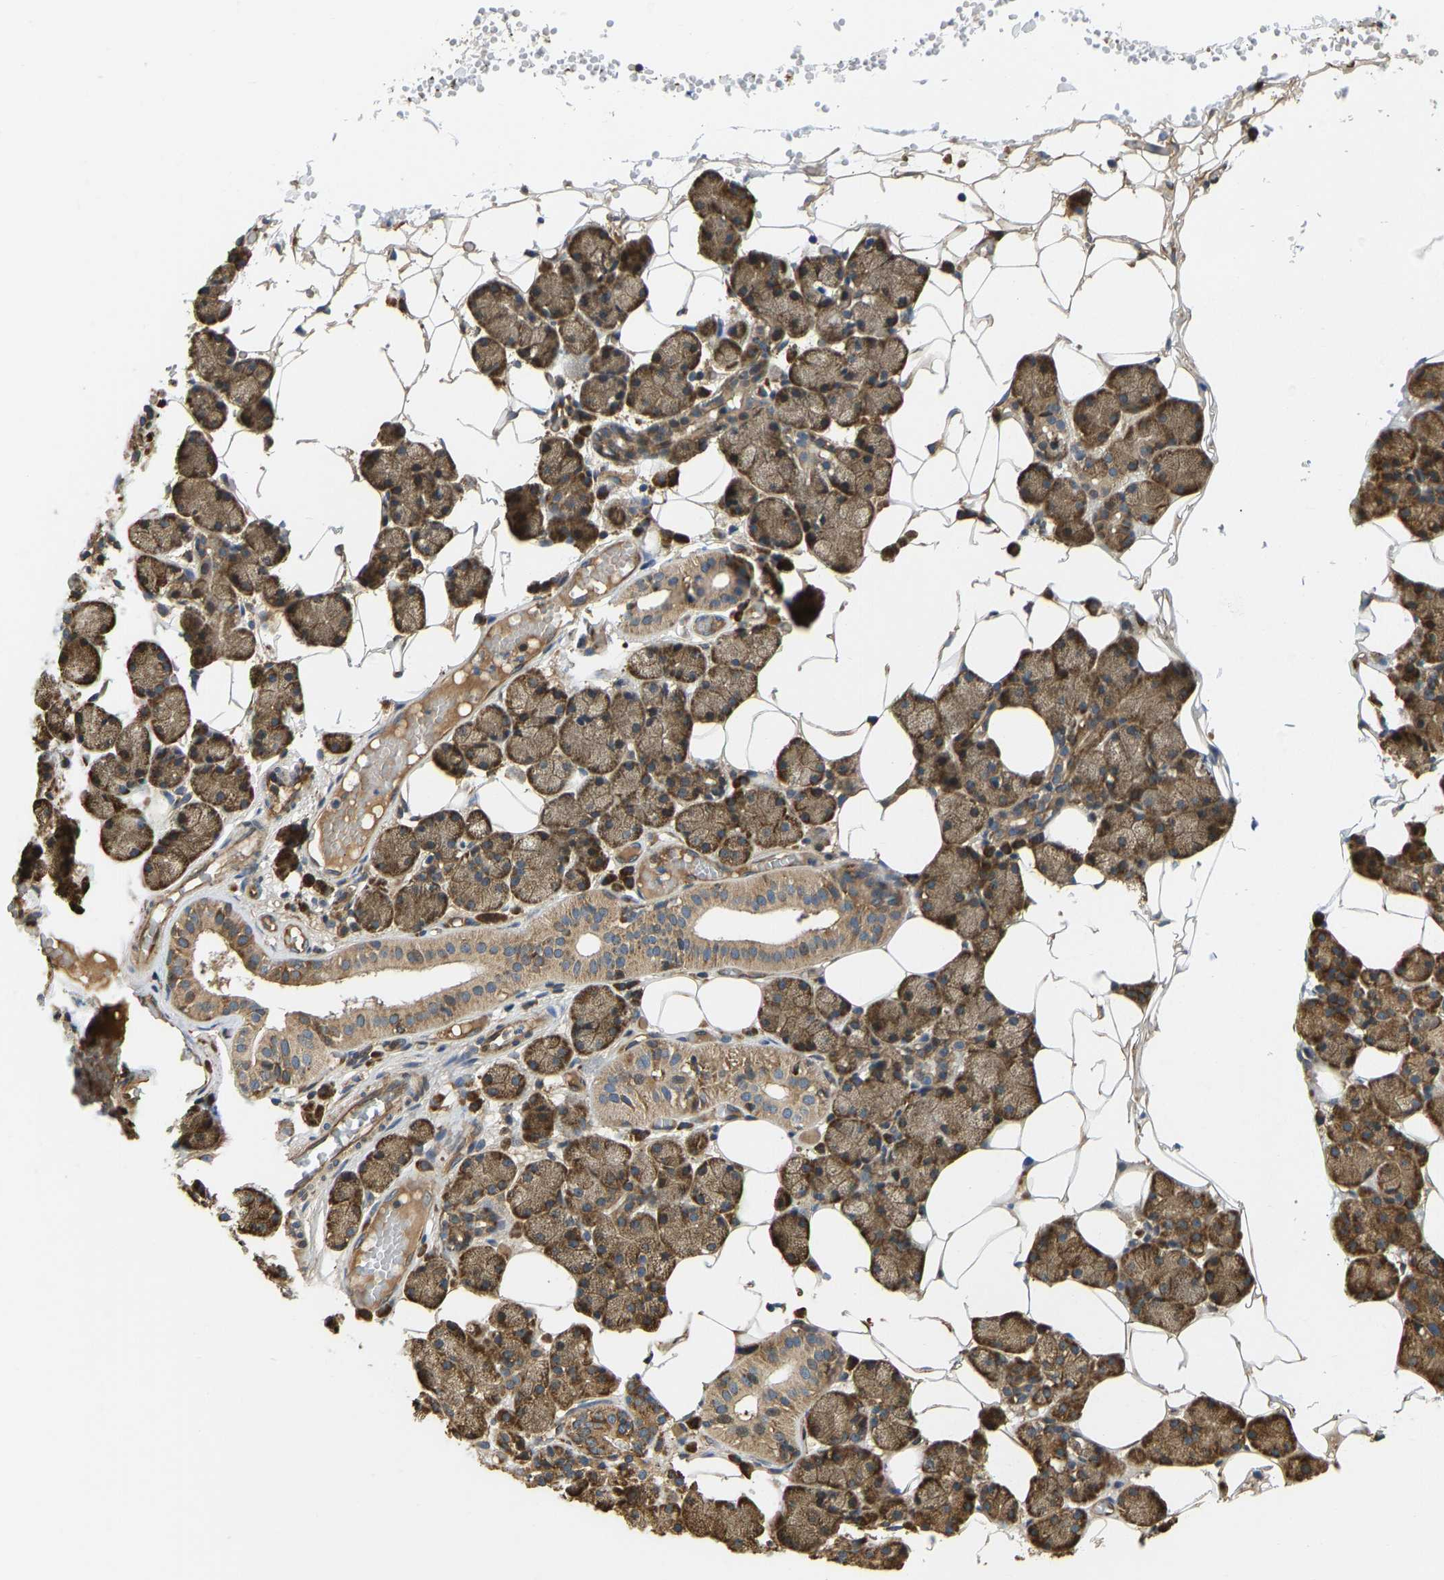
{"staining": {"intensity": "strong", "quantity": ">75%", "location": "cytoplasmic/membranous"}, "tissue": "salivary gland", "cell_type": "Glandular cells", "image_type": "normal", "snomed": [{"axis": "morphology", "description": "Normal tissue, NOS"}, {"axis": "topography", "description": "Salivary gland"}], "caption": "Immunohistochemical staining of benign salivary gland reveals strong cytoplasmic/membranous protein staining in approximately >75% of glandular cells. (Brightfield microscopy of DAB IHC at high magnification).", "gene": "RASGRF2", "patient": {"sex": "female", "age": 33}}